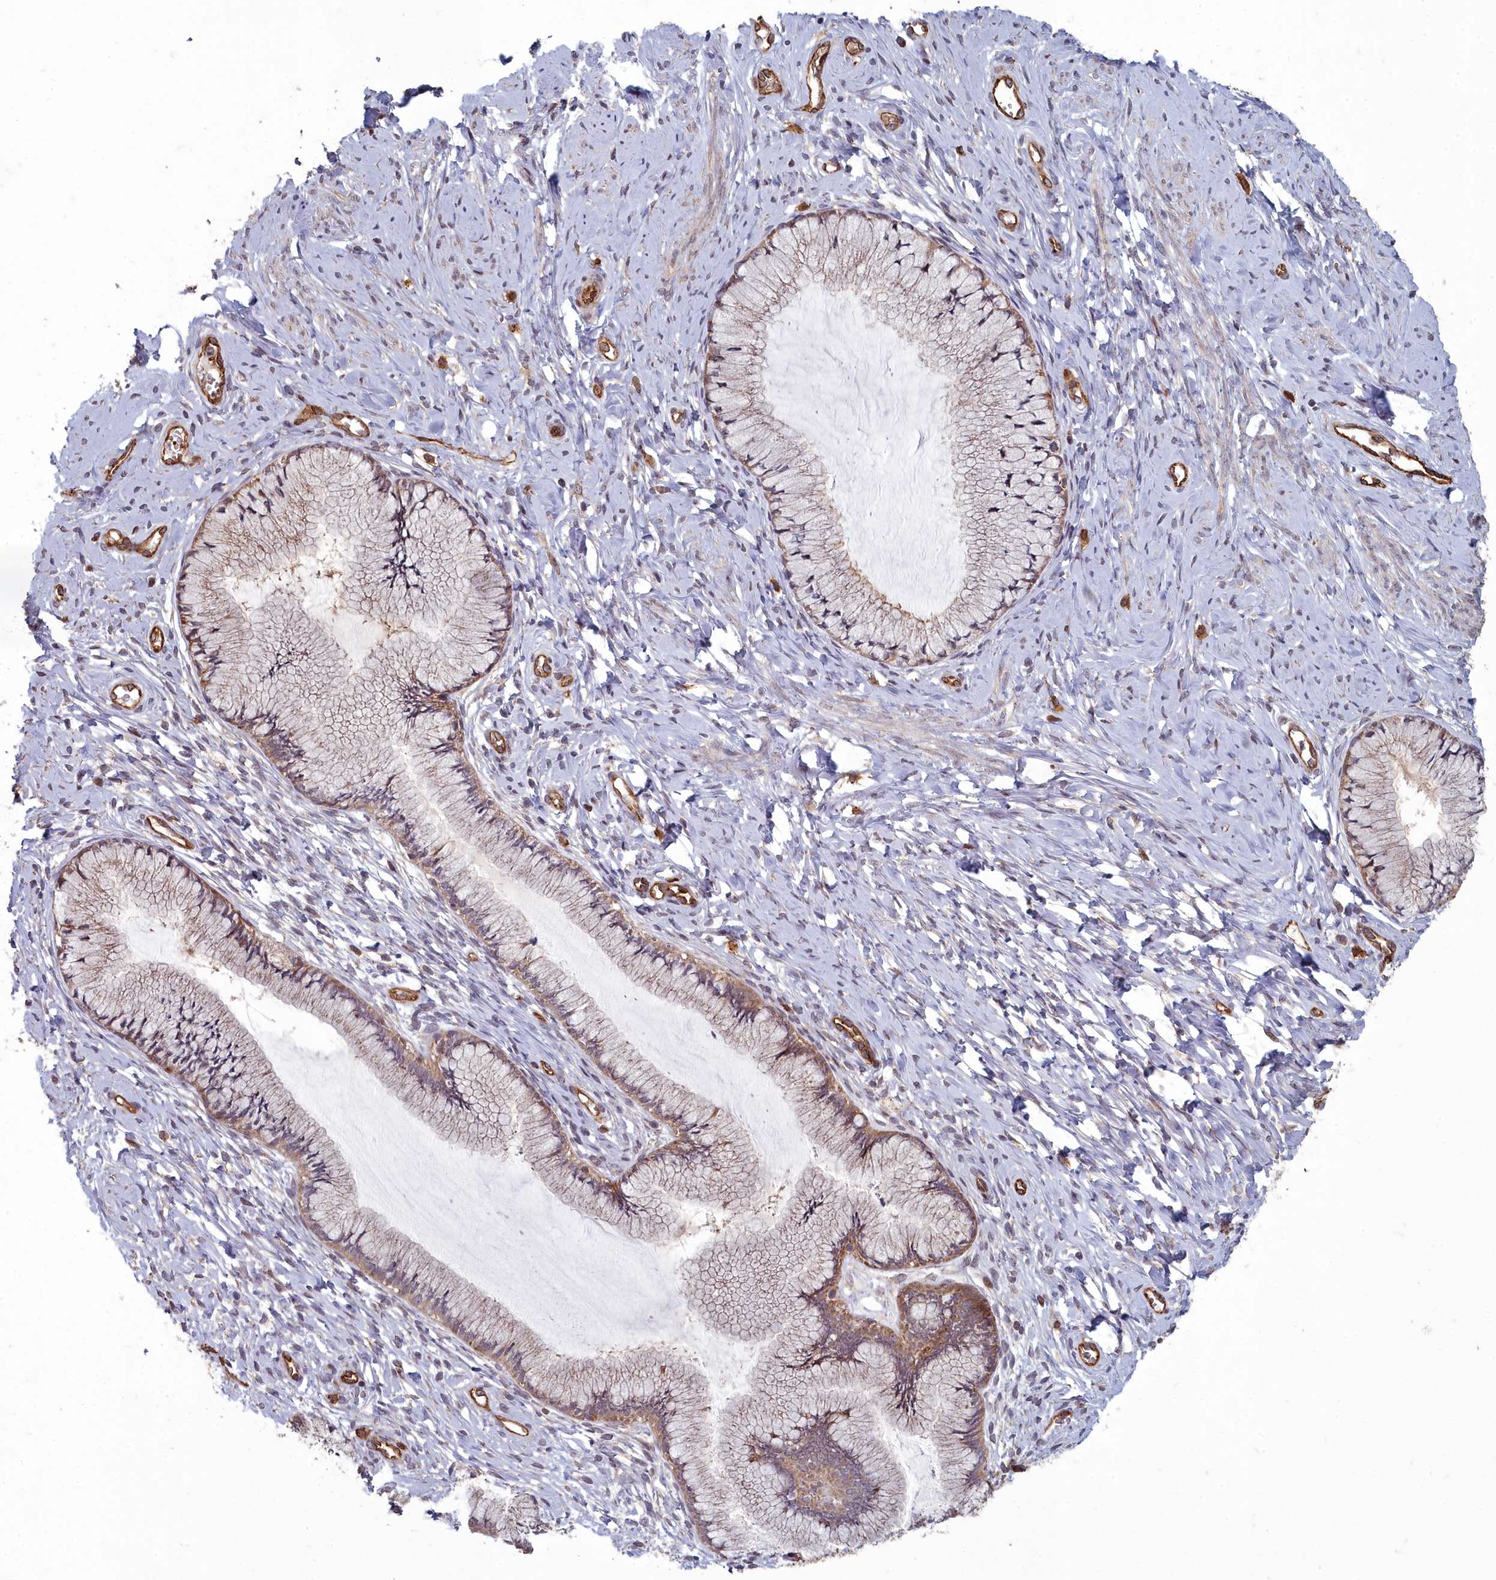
{"staining": {"intensity": "moderate", "quantity": ">75%", "location": "cytoplasmic/membranous"}, "tissue": "cervix", "cell_type": "Glandular cells", "image_type": "normal", "snomed": [{"axis": "morphology", "description": "Normal tissue, NOS"}, {"axis": "topography", "description": "Cervix"}], "caption": "Protein staining demonstrates moderate cytoplasmic/membranous positivity in about >75% of glandular cells in benign cervix.", "gene": "TSPYL4", "patient": {"sex": "female", "age": 42}}